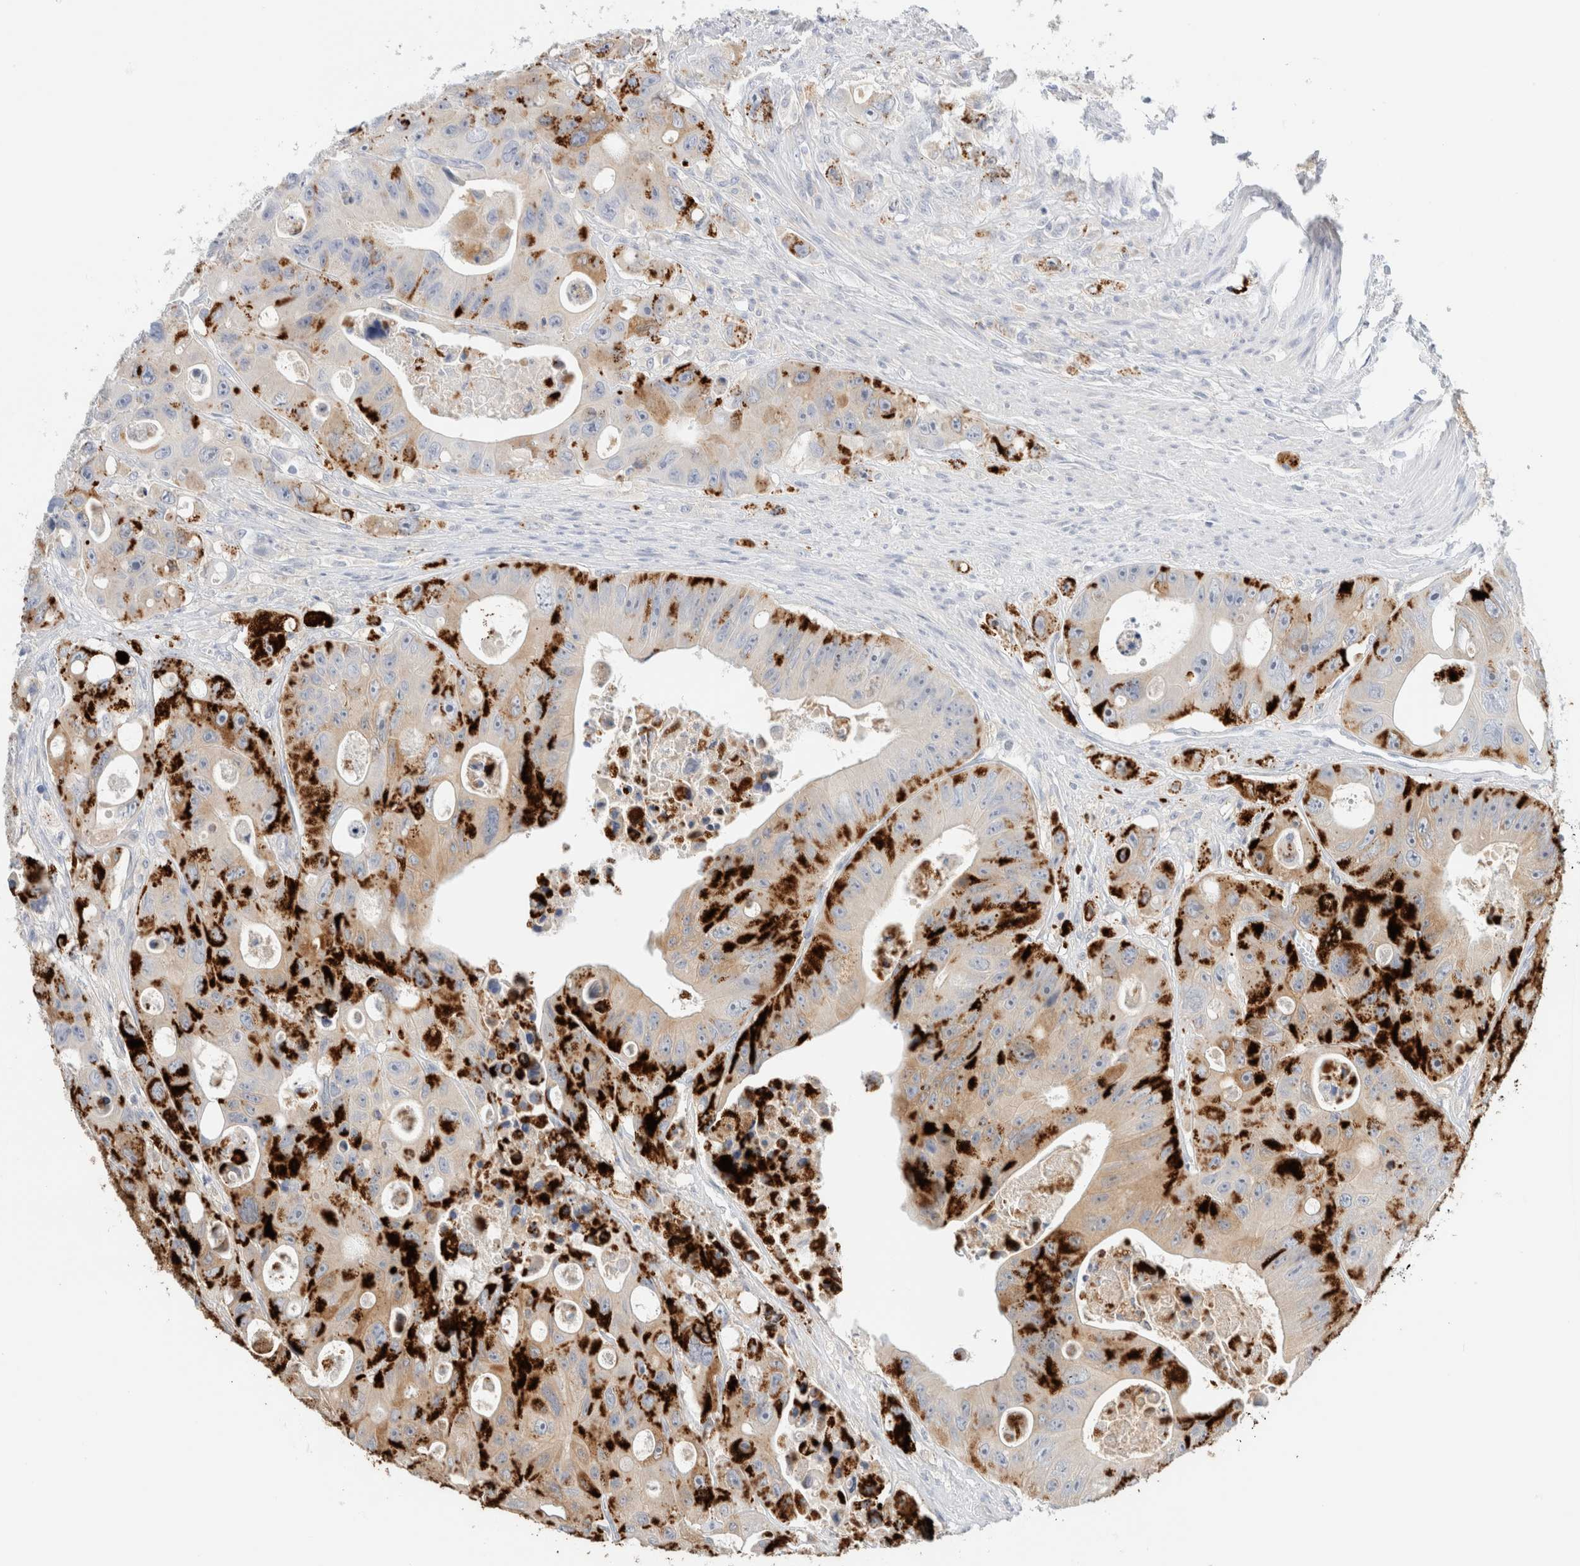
{"staining": {"intensity": "strong", "quantity": "25%-75%", "location": "cytoplasmic/membranous"}, "tissue": "colorectal cancer", "cell_type": "Tumor cells", "image_type": "cancer", "snomed": [{"axis": "morphology", "description": "Adenocarcinoma, NOS"}, {"axis": "topography", "description": "Colon"}], "caption": "About 25%-75% of tumor cells in colorectal cancer (adenocarcinoma) demonstrate strong cytoplasmic/membranous protein staining as visualized by brown immunohistochemical staining.", "gene": "SDR16C5", "patient": {"sex": "female", "age": 46}}